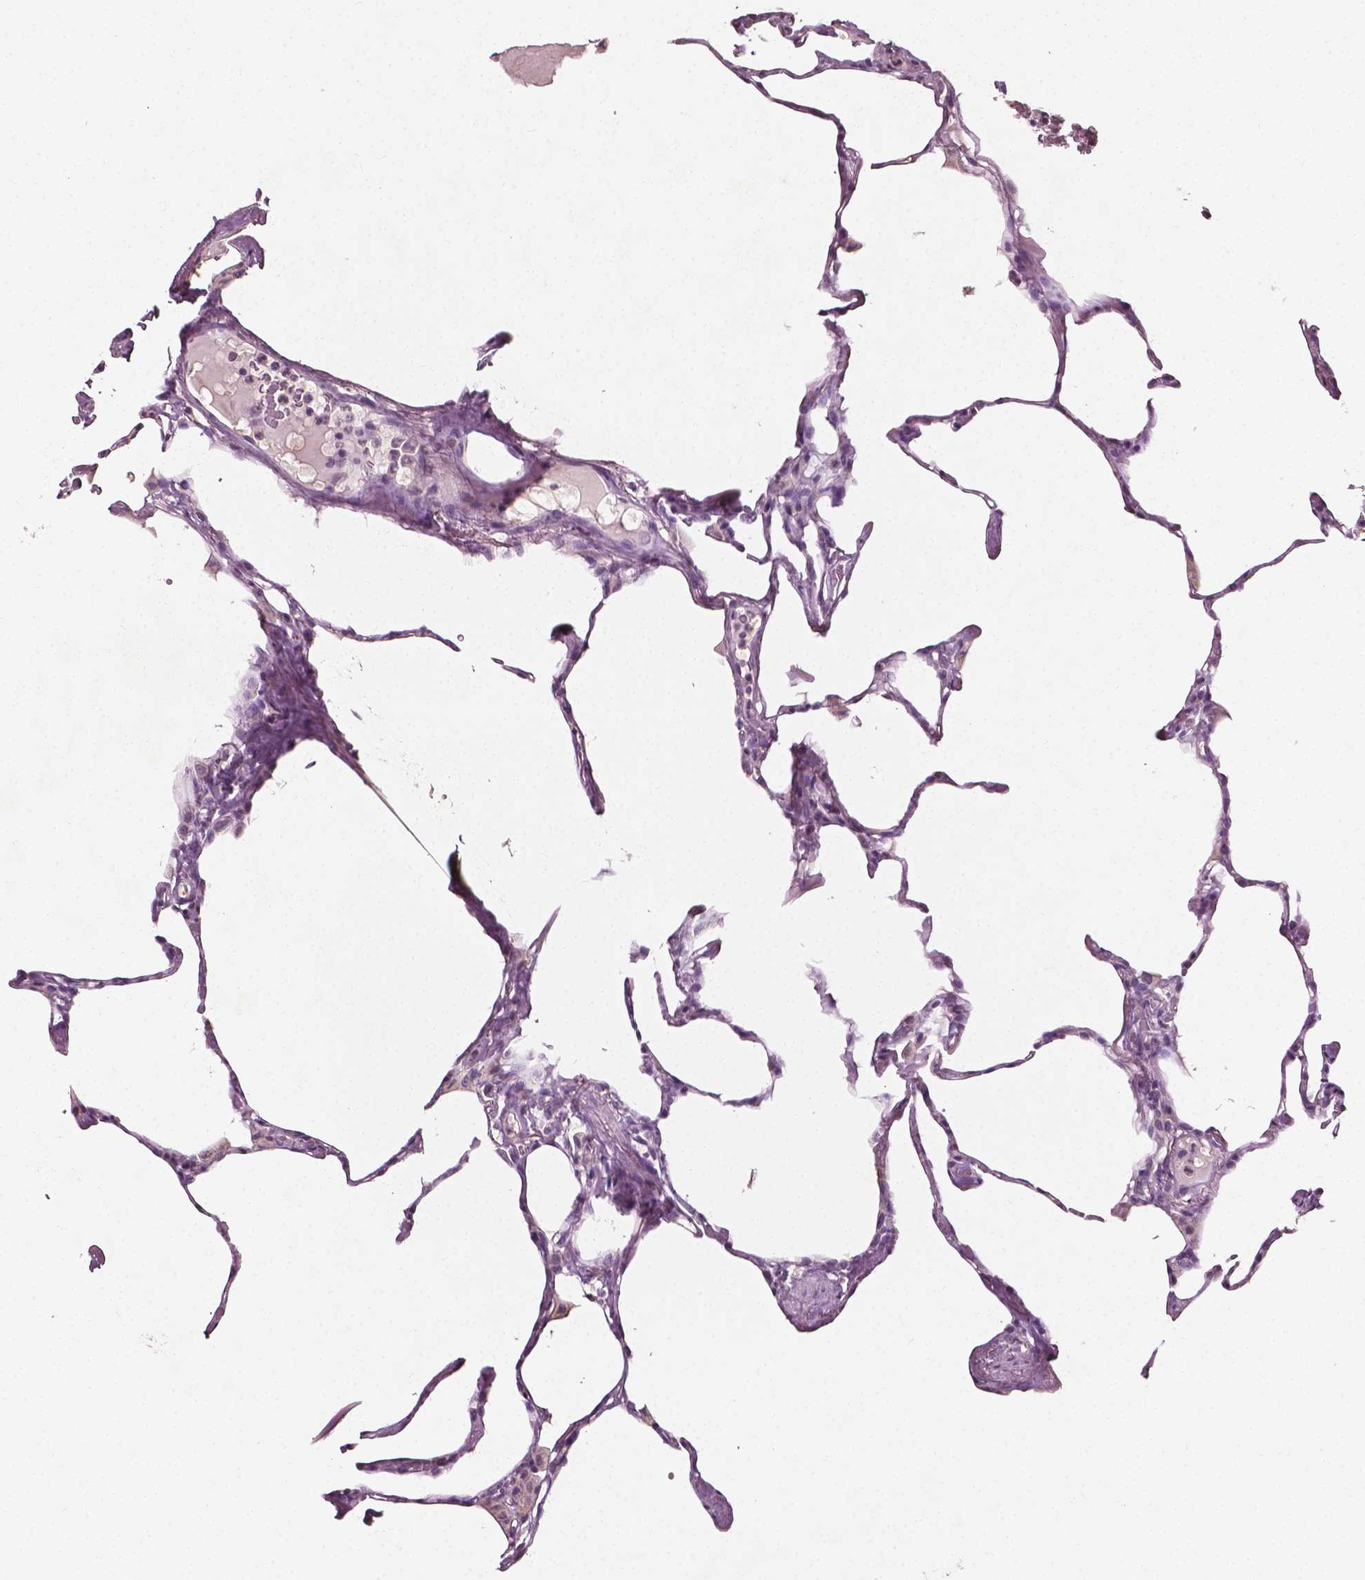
{"staining": {"intensity": "weak", "quantity": "<25%", "location": "cytoplasmic/membranous"}, "tissue": "lung", "cell_type": "Alveolar cells", "image_type": "normal", "snomed": [{"axis": "morphology", "description": "Normal tissue, NOS"}, {"axis": "topography", "description": "Lung"}], "caption": "A high-resolution image shows IHC staining of unremarkable lung, which demonstrates no significant staining in alveolar cells.", "gene": "PLA2R1", "patient": {"sex": "male", "age": 65}}